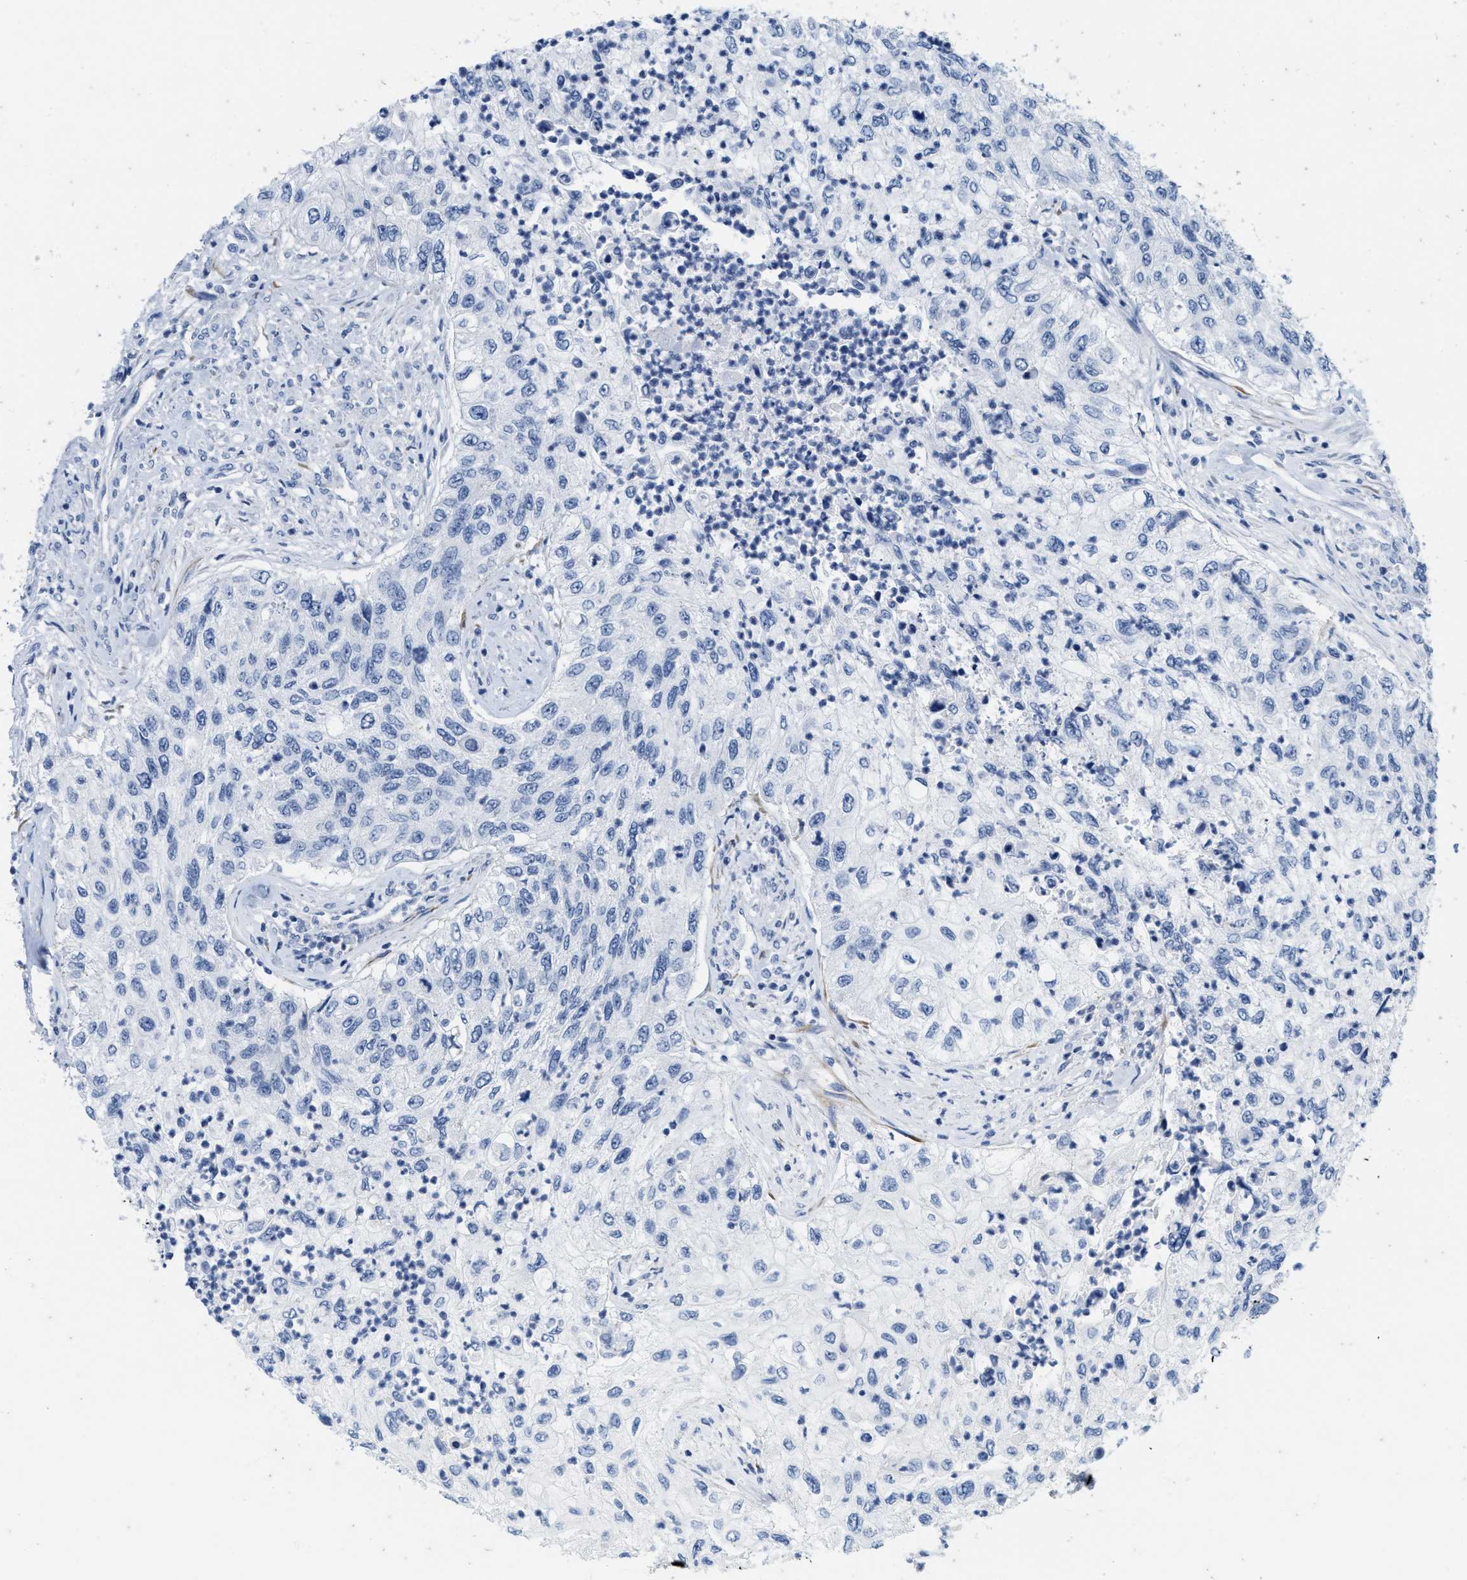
{"staining": {"intensity": "negative", "quantity": "none", "location": "none"}, "tissue": "urothelial cancer", "cell_type": "Tumor cells", "image_type": "cancer", "snomed": [{"axis": "morphology", "description": "Urothelial carcinoma, High grade"}, {"axis": "topography", "description": "Urinary bladder"}], "caption": "The IHC image has no significant staining in tumor cells of urothelial cancer tissue.", "gene": "ABCB11", "patient": {"sex": "female", "age": 60}}